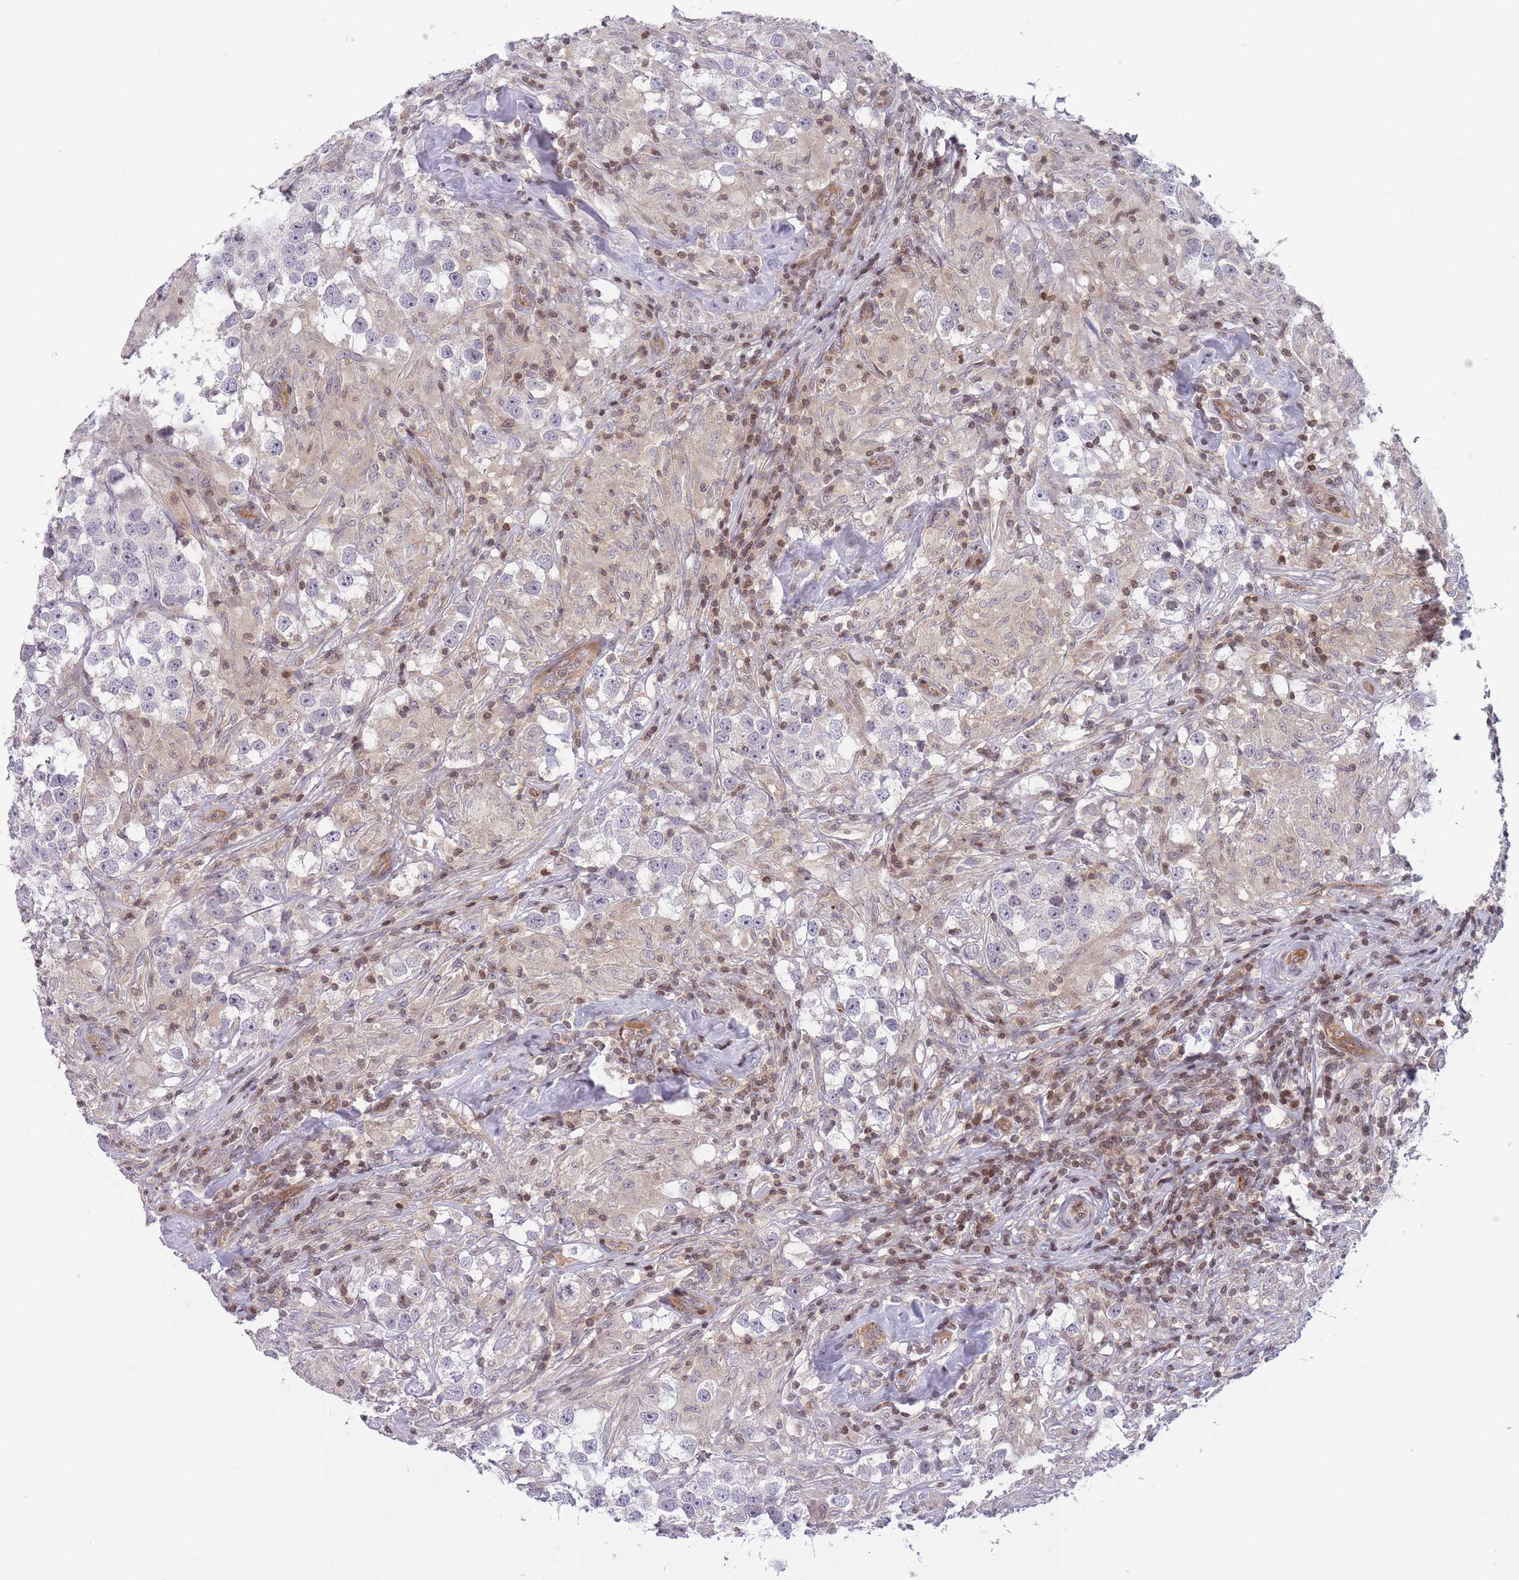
{"staining": {"intensity": "negative", "quantity": "none", "location": "none"}, "tissue": "testis cancer", "cell_type": "Tumor cells", "image_type": "cancer", "snomed": [{"axis": "morphology", "description": "Seminoma, NOS"}, {"axis": "topography", "description": "Testis"}], "caption": "This micrograph is of testis cancer (seminoma) stained with IHC to label a protein in brown with the nuclei are counter-stained blue. There is no expression in tumor cells. (DAB immunohistochemistry visualized using brightfield microscopy, high magnification).", "gene": "SLC35F5", "patient": {"sex": "male", "age": 46}}